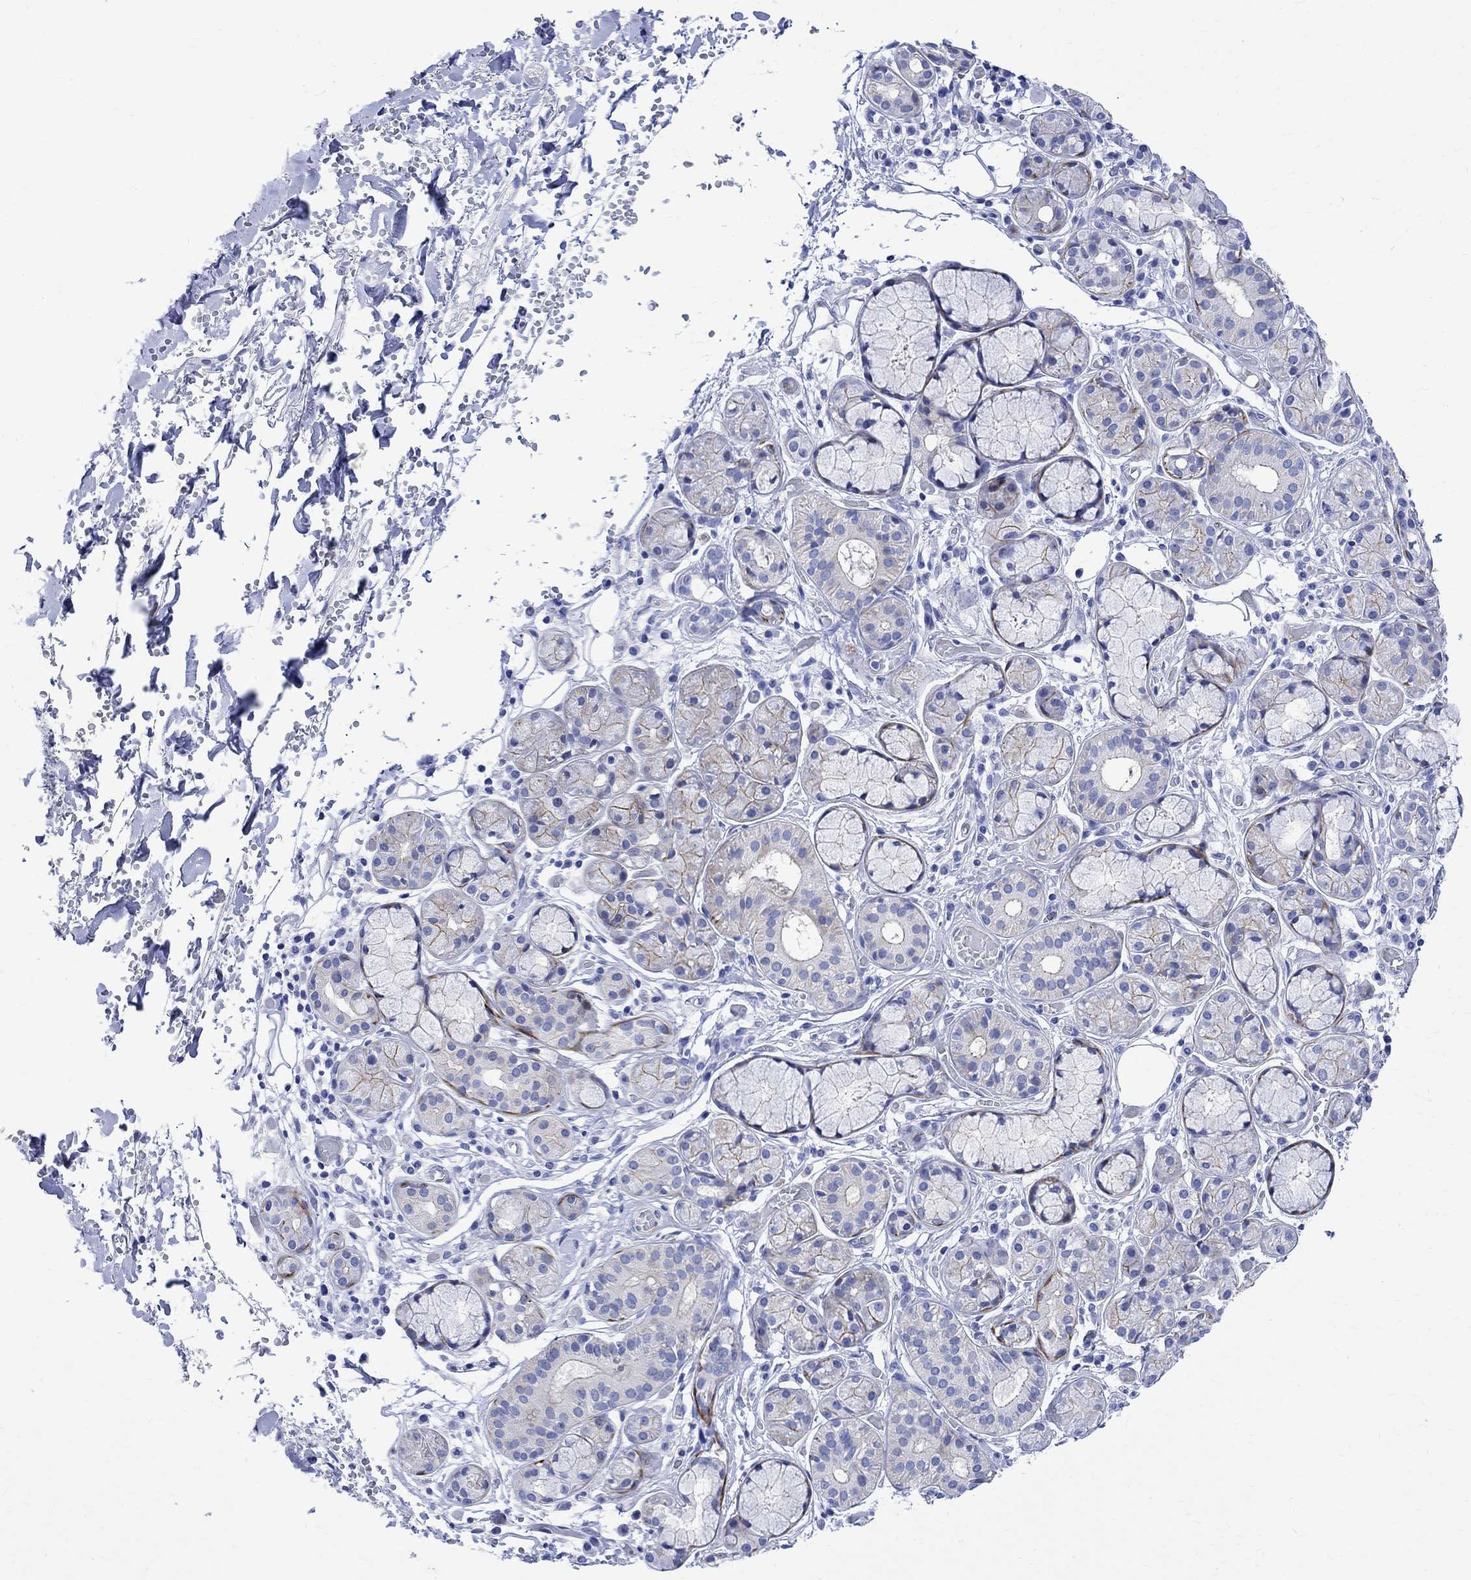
{"staining": {"intensity": "strong", "quantity": "<25%", "location": "cytoplasmic/membranous"}, "tissue": "salivary gland", "cell_type": "Glandular cells", "image_type": "normal", "snomed": [{"axis": "morphology", "description": "Normal tissue, NOS"}, {"axis": "topography", "description": "Salivary gland"}, {"axis": "topography", "description": "Peripheral nerve tissue"}], "caption": "Glandular cells show medium levels of strong cytoplasmic/membranous positivity in approximately <25% of cells in unremarkable human salivary gland.", "gene": "PARVB", "patient": {"sex": "male", "age": 71}}